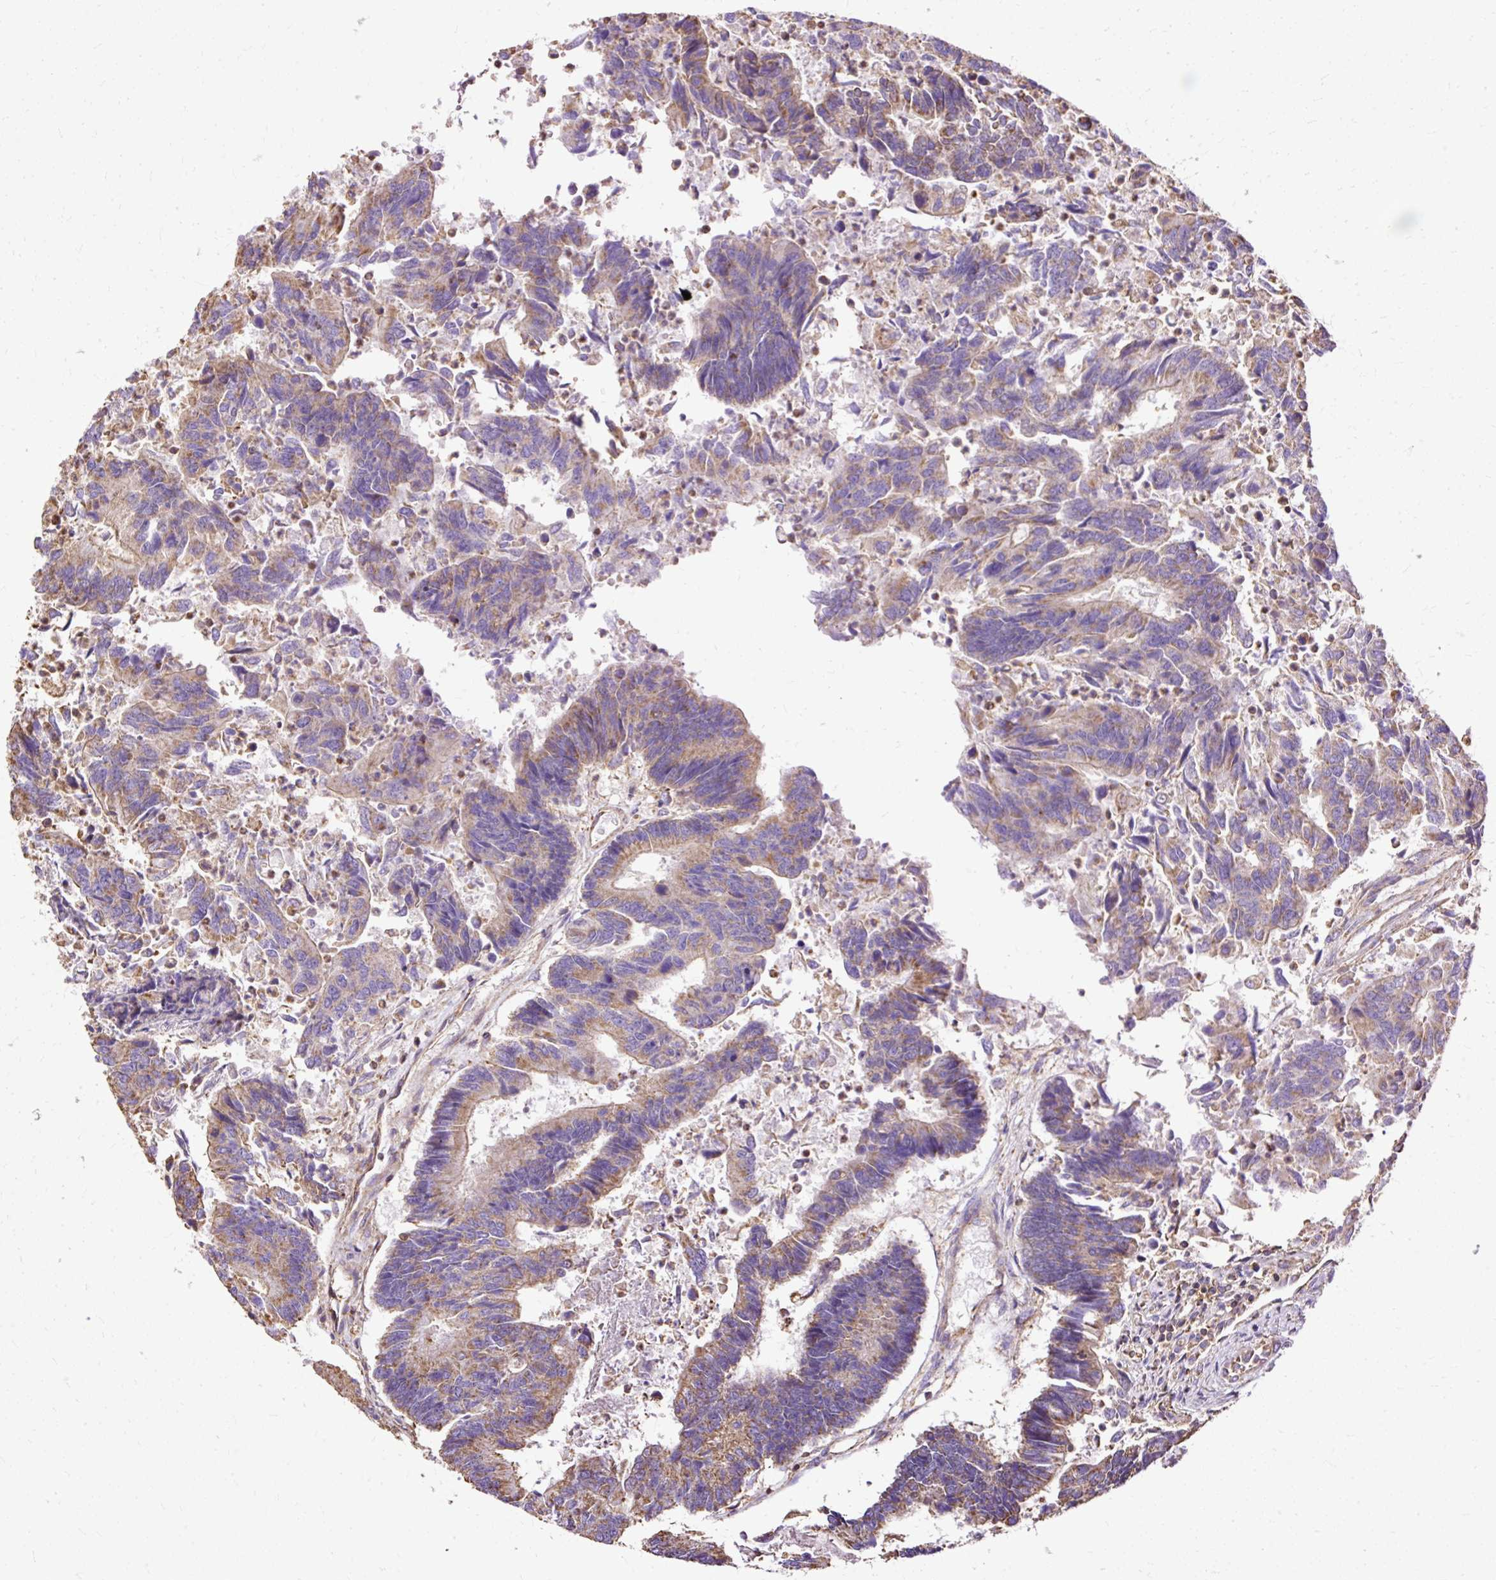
{"staining": {"intensity": "moderate", "quantity": "25%-75%", "location": "cytoplasmic/membranous"}, "tissue": "colorectal cancer", "cell_type": "Tumor cells", "image_type": "cancer", "snomed": [{"axis": "morphology", "description": "Adenocarcinoma, NOS"}, {"axis": "topography", "description": "Colon"}], "caption": "Adenocarcinoma (colorectal) stained with a protein marker exhibits moderate staining in tumor cells.", "gene": "KLHL11", "patient": {"sex": "female", "age": 67}}